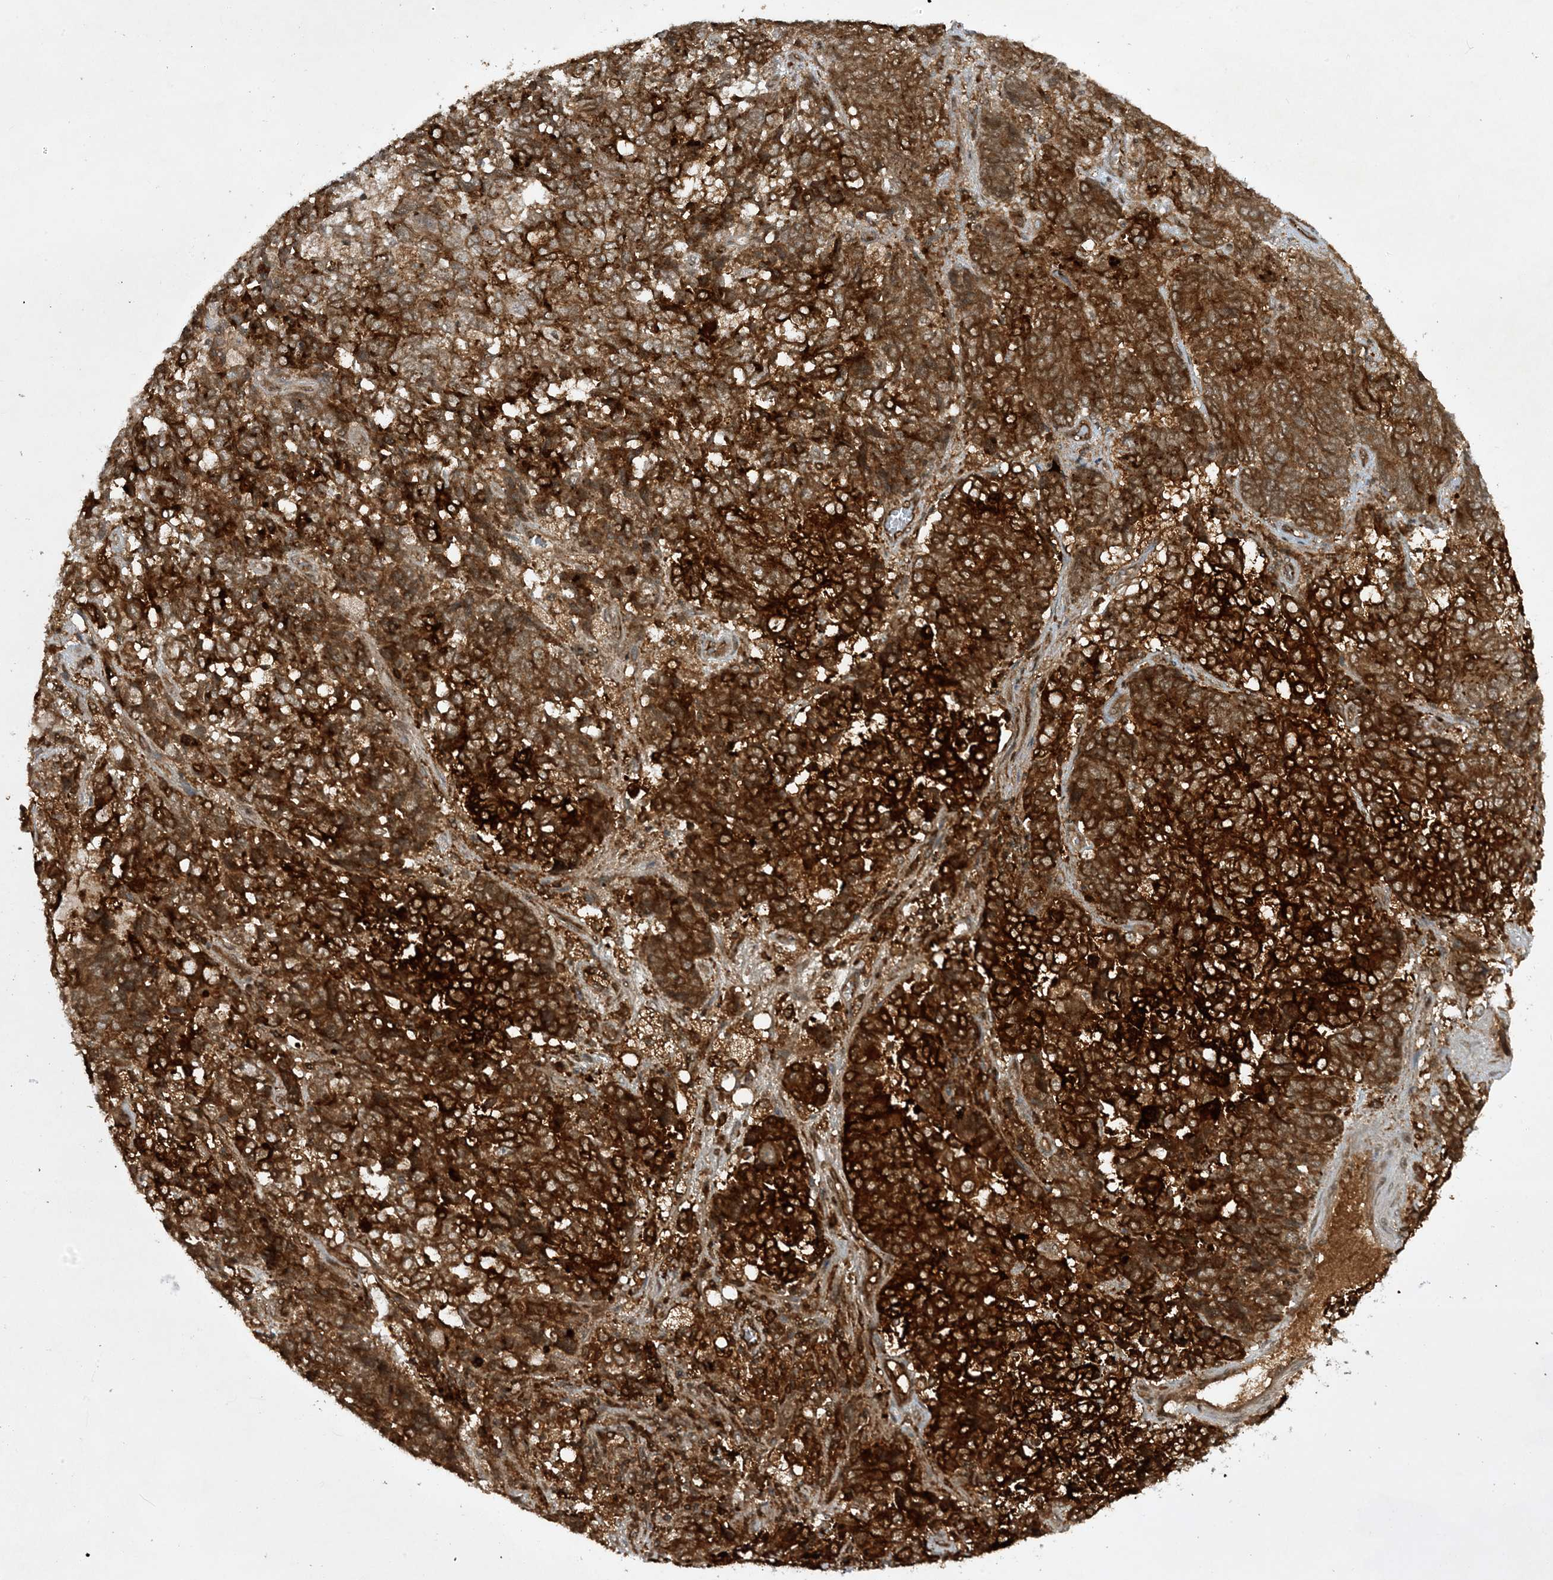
{"staining": {"intensity": "strong", "quantity": ">75%", "location": "cytoplasmic/membranous"}, "tissue": "endometrial cancer", "cell_type": "Tumor cells", "image_type": "cancer", "snomed": [{"axis": "morphology", "description": "Adenocarcinoma, NOS"}, {"axis": "topography", "description": "Endometrium"}], "caption": "Adenocarcinoma (endometrial) tissue reveals strong cytoplasmic/membranous expression in about >75% of tumor cells, visualized by immunohistochemistry.", "gene": "CERT1", "patient": {"sex": "female", "age": 80}}